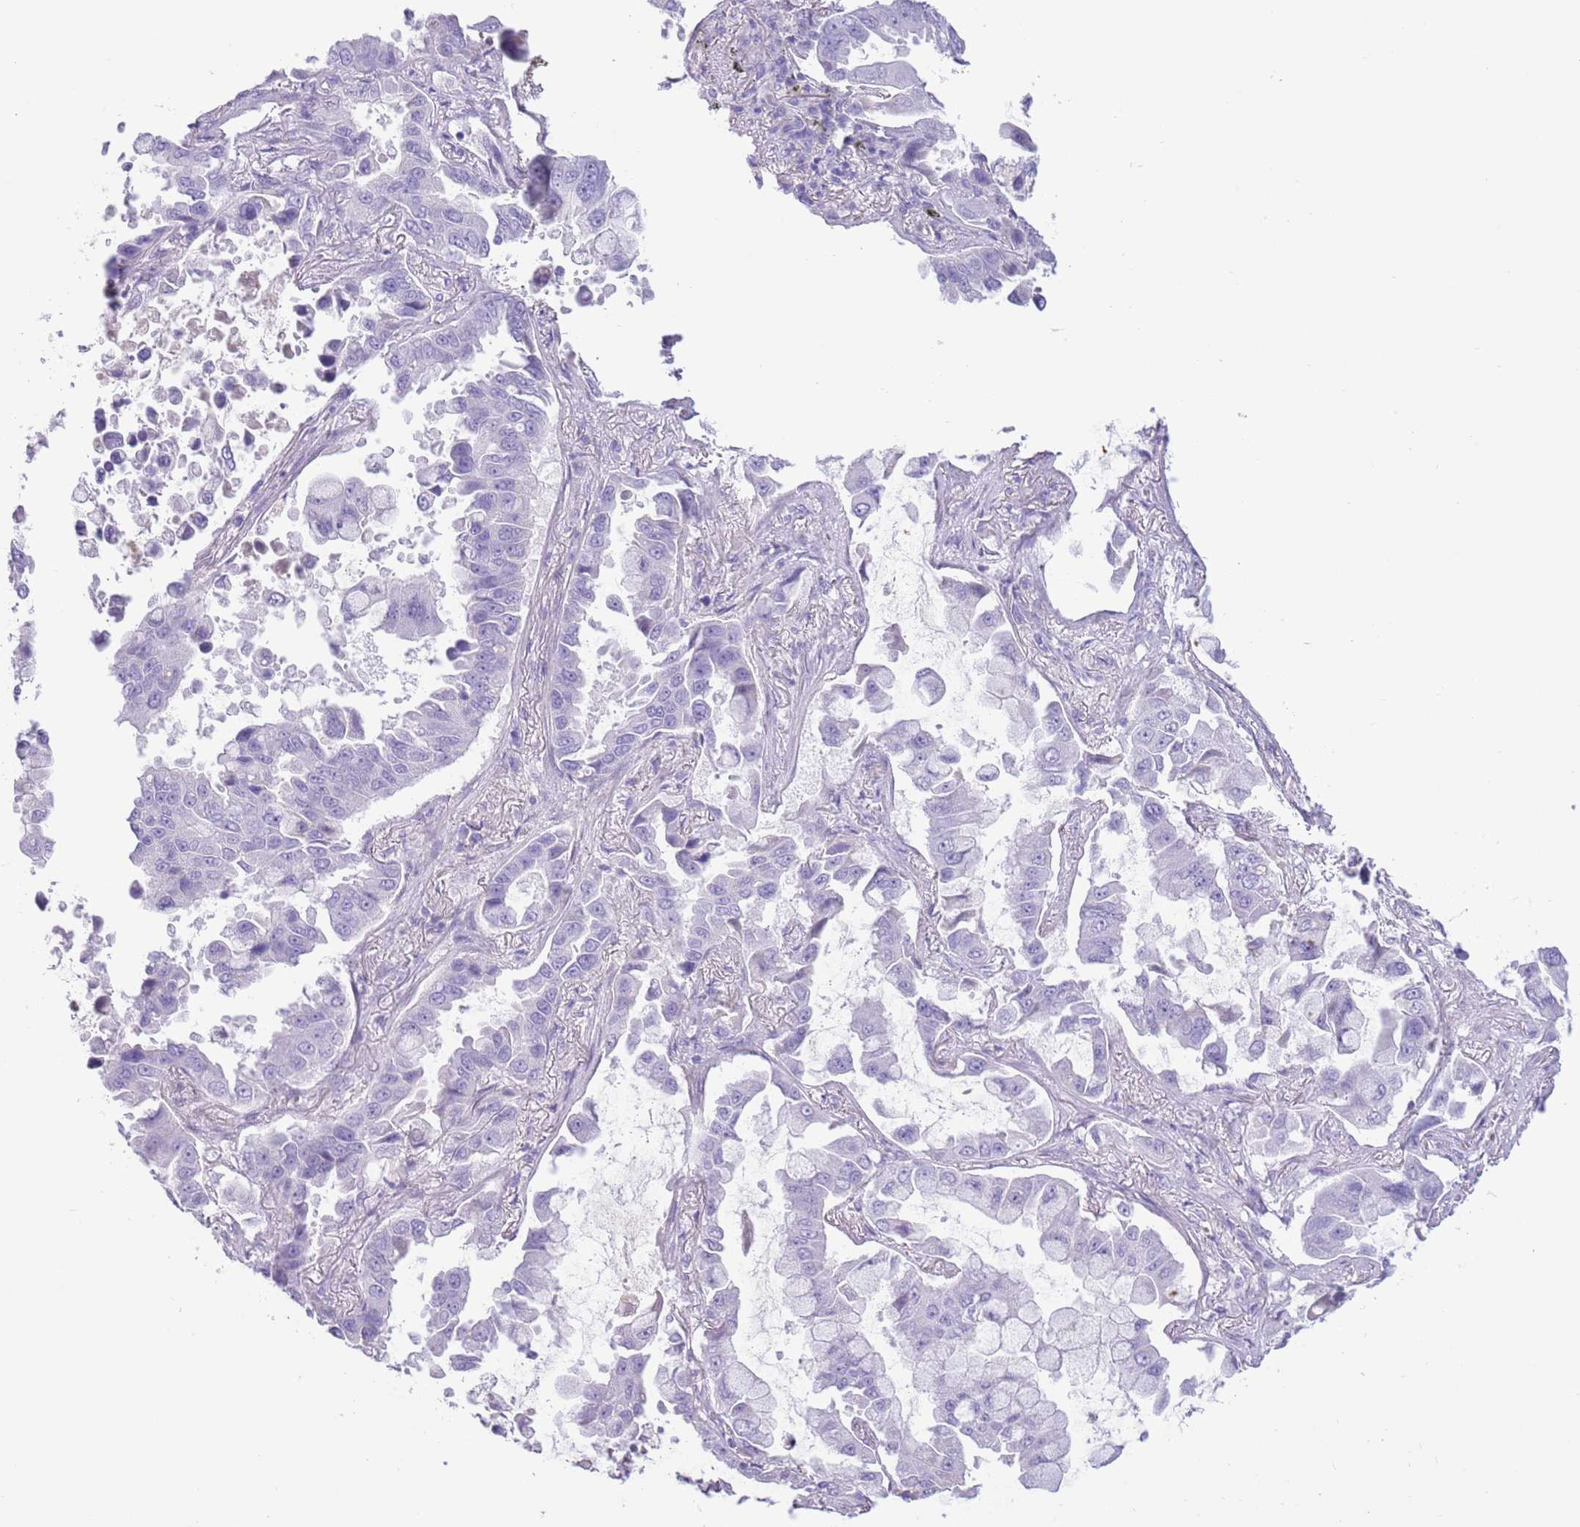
{"staining": {"intensity": "negative", "quantity": "none", "location": "none"}, "tissue": "lung cancer", "cell_type": "Tumor cells", "image_type": "cancer", "snomed": [{"axis": "morphology", "description": "Adenocarcinoma, NOS"}, {"axis": "topography", "description": "Lung"}], "caption": "DAB immunohistochemical staining of human lung adenocarcinoma shows no significant staining in tumor cells.", "gene": "TOX2", "patient": {"sex": "male", "age": 64}}